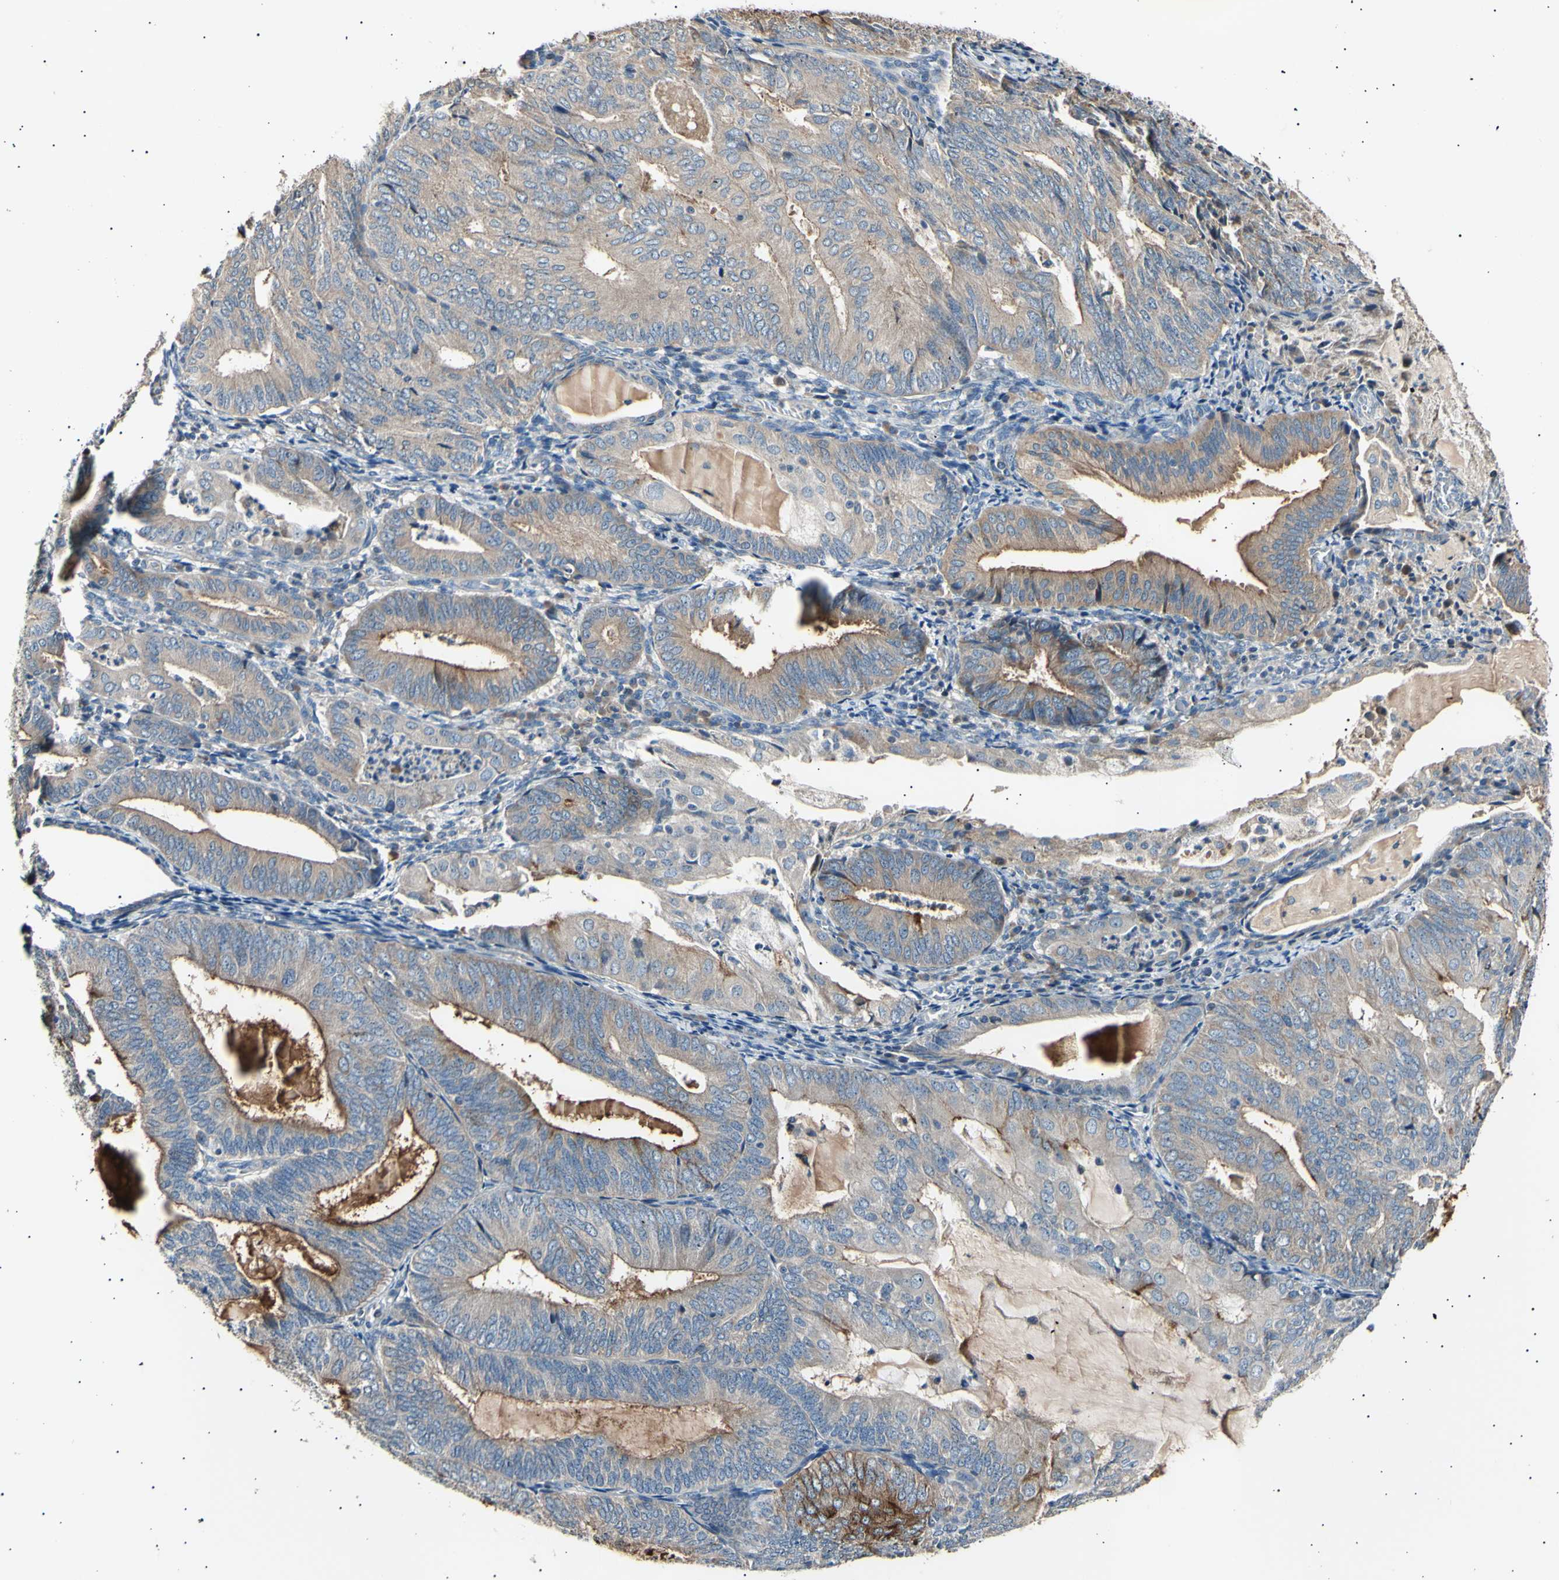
{"staining": {"intensity": "moderate", "quantity": ">75%", "location": "cytoplasmic/membranous"}, "tissue": "endometrial cancer", "cell_type": "Tumor cells", "image_type": "cancer", "snomed": [{"axis": "morphology", "description": "Adenocarcinoma, NOS"}, {"axis": "topography", "description": "Endometrium"}], "caption": "Immunohistochemical staining of endometrial cancer exhibits moderate cytoplasmic/membranous protein staining in approximately >75% of tumor cells.", "gene": "ITGA6", "patient": {"sex": "female", "age": 81}}